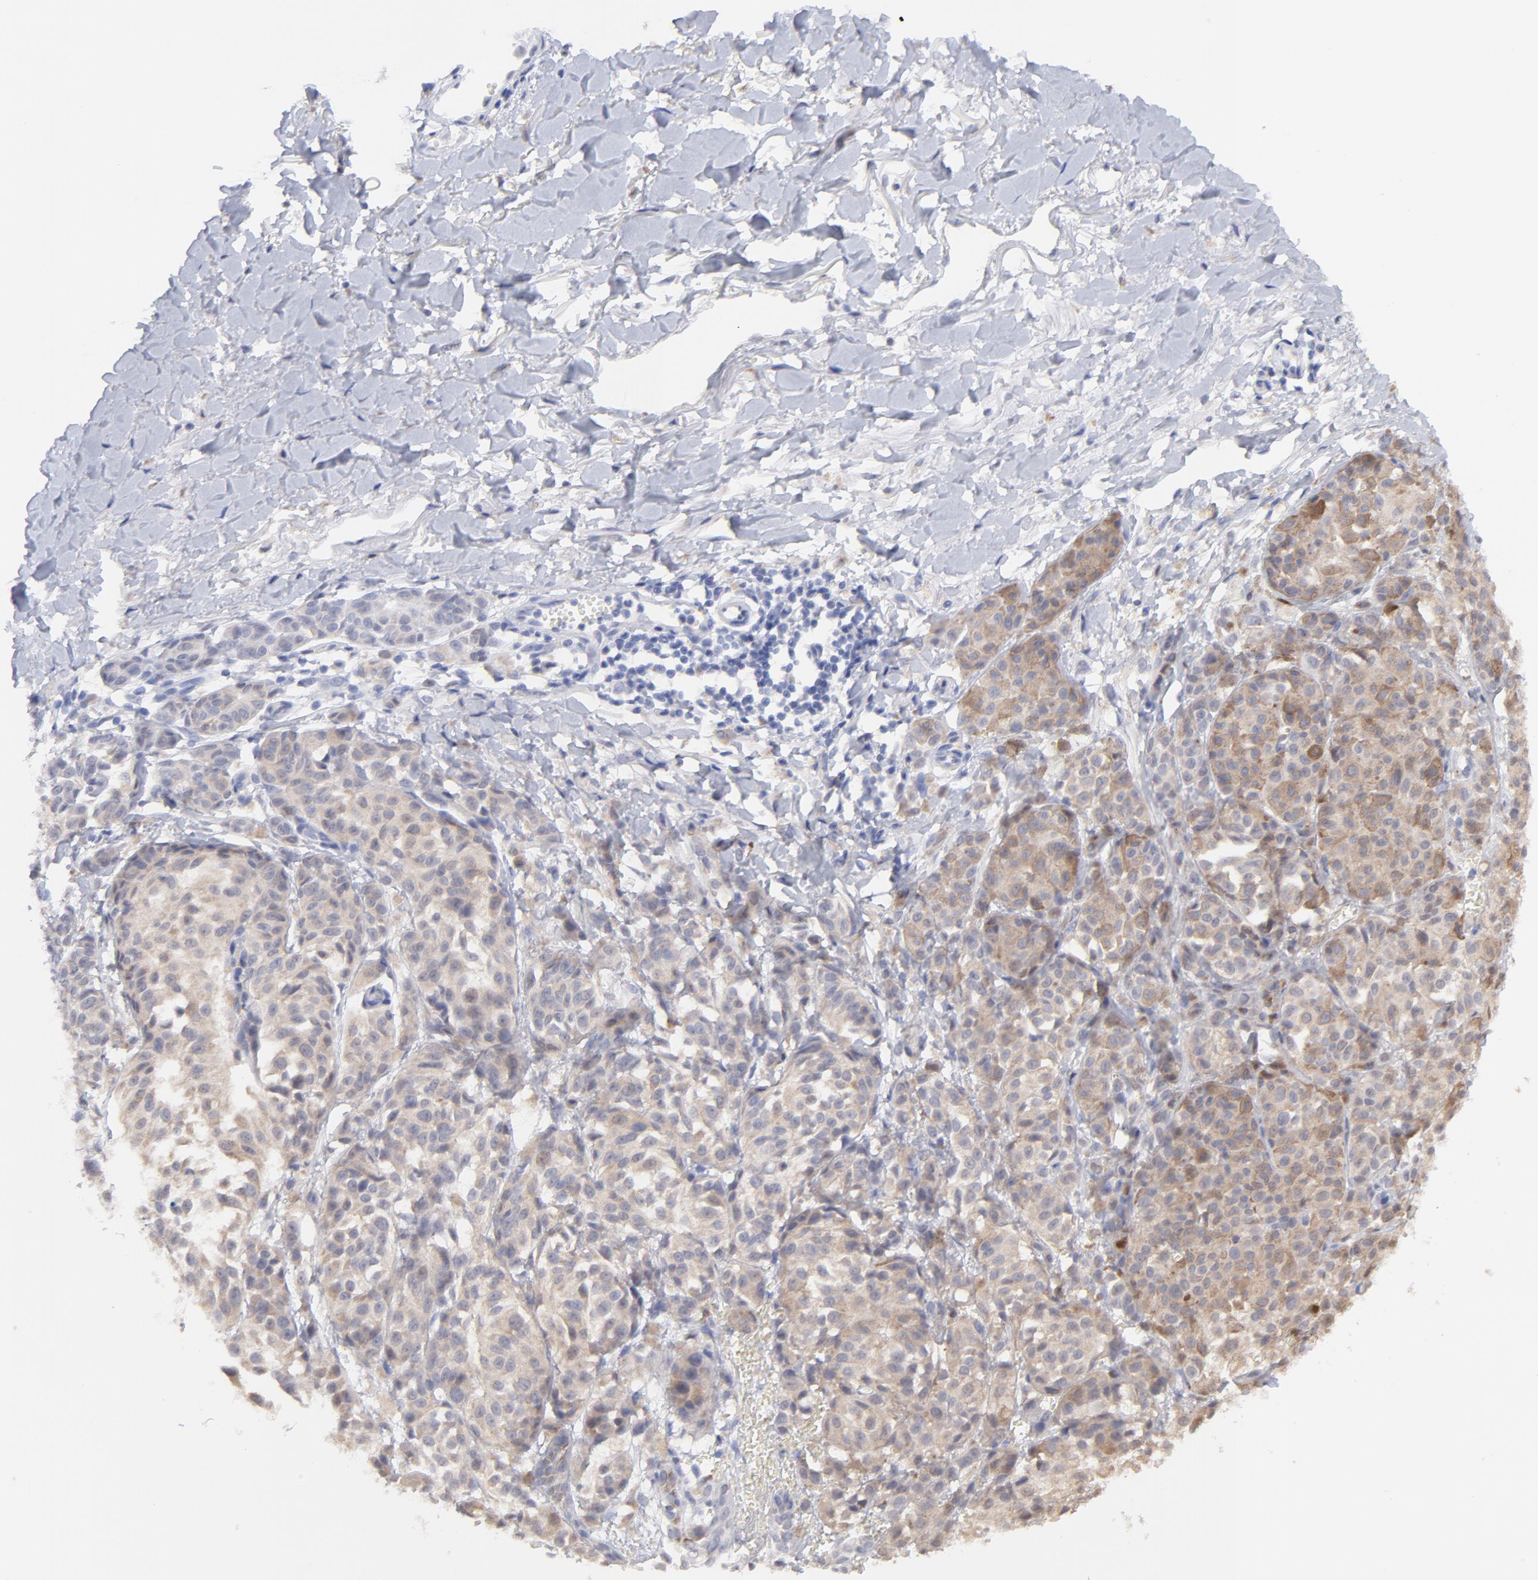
{"staining": {"intensity": "moderate", "quantity": ">75%", "location": "nuclear"}, "tissue": "melanoma", "cell_type": "Tumor cells", "image_type": "cancer", "snomed": [{"axis": "morphology", "description": "Malignant melanoma, NOS"}, {"axis": "topography", "description": "Skin"}], "caption": "Immunohistochemistry image of neoplastic tissue: human malignant melanoma stained using IHC demonstrates medium levels of moderate protein expression localized specifically in the nuclear of tumor cells, appearing as a nuclear brown color.", "gene": "CFAP57", "patient": {"sex": "male", "age": 76}}